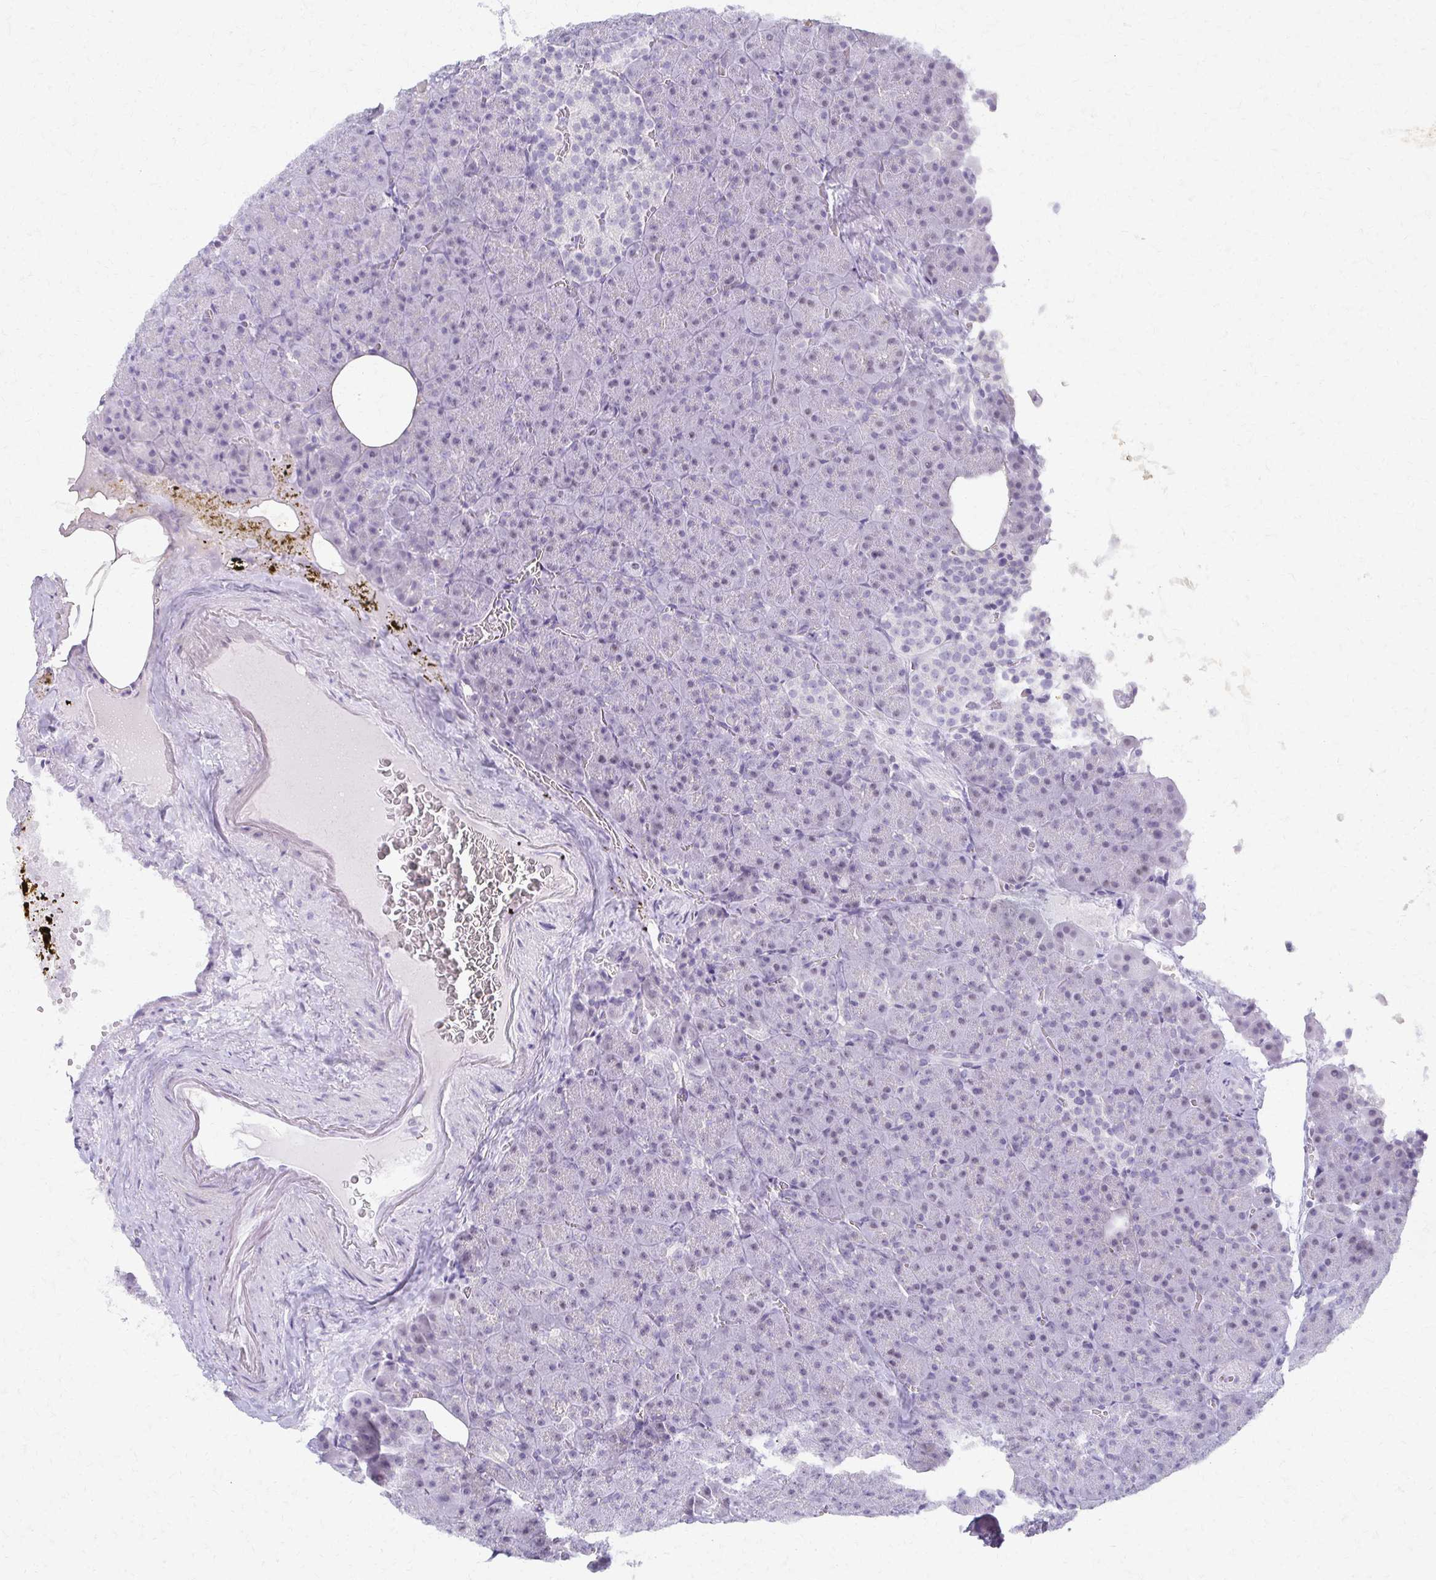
{"staining": {"intensity": "weak", "quantity": "<25%", "location": "nuclear"}, "tissue": "pancreas", "cell_type": "Exocrine glandular cells", "image_type": "normal", "snomed": [{"axis": "morphology", "description": "Normal tissue, NOS"}, {"axis": "topography", "description": "Pancreas"}], "caption": "Immunohistochemistry of normal pancreas exhibits no positivity in exocrine glandular cells. Brightfield microscopy of immunohistochemistry (IHC) stained with DAB (brown) and hematoxylin (blue), captured at high magnification.", "gene": "MORC4", "patient": {"sex": "female", "age": 74}}